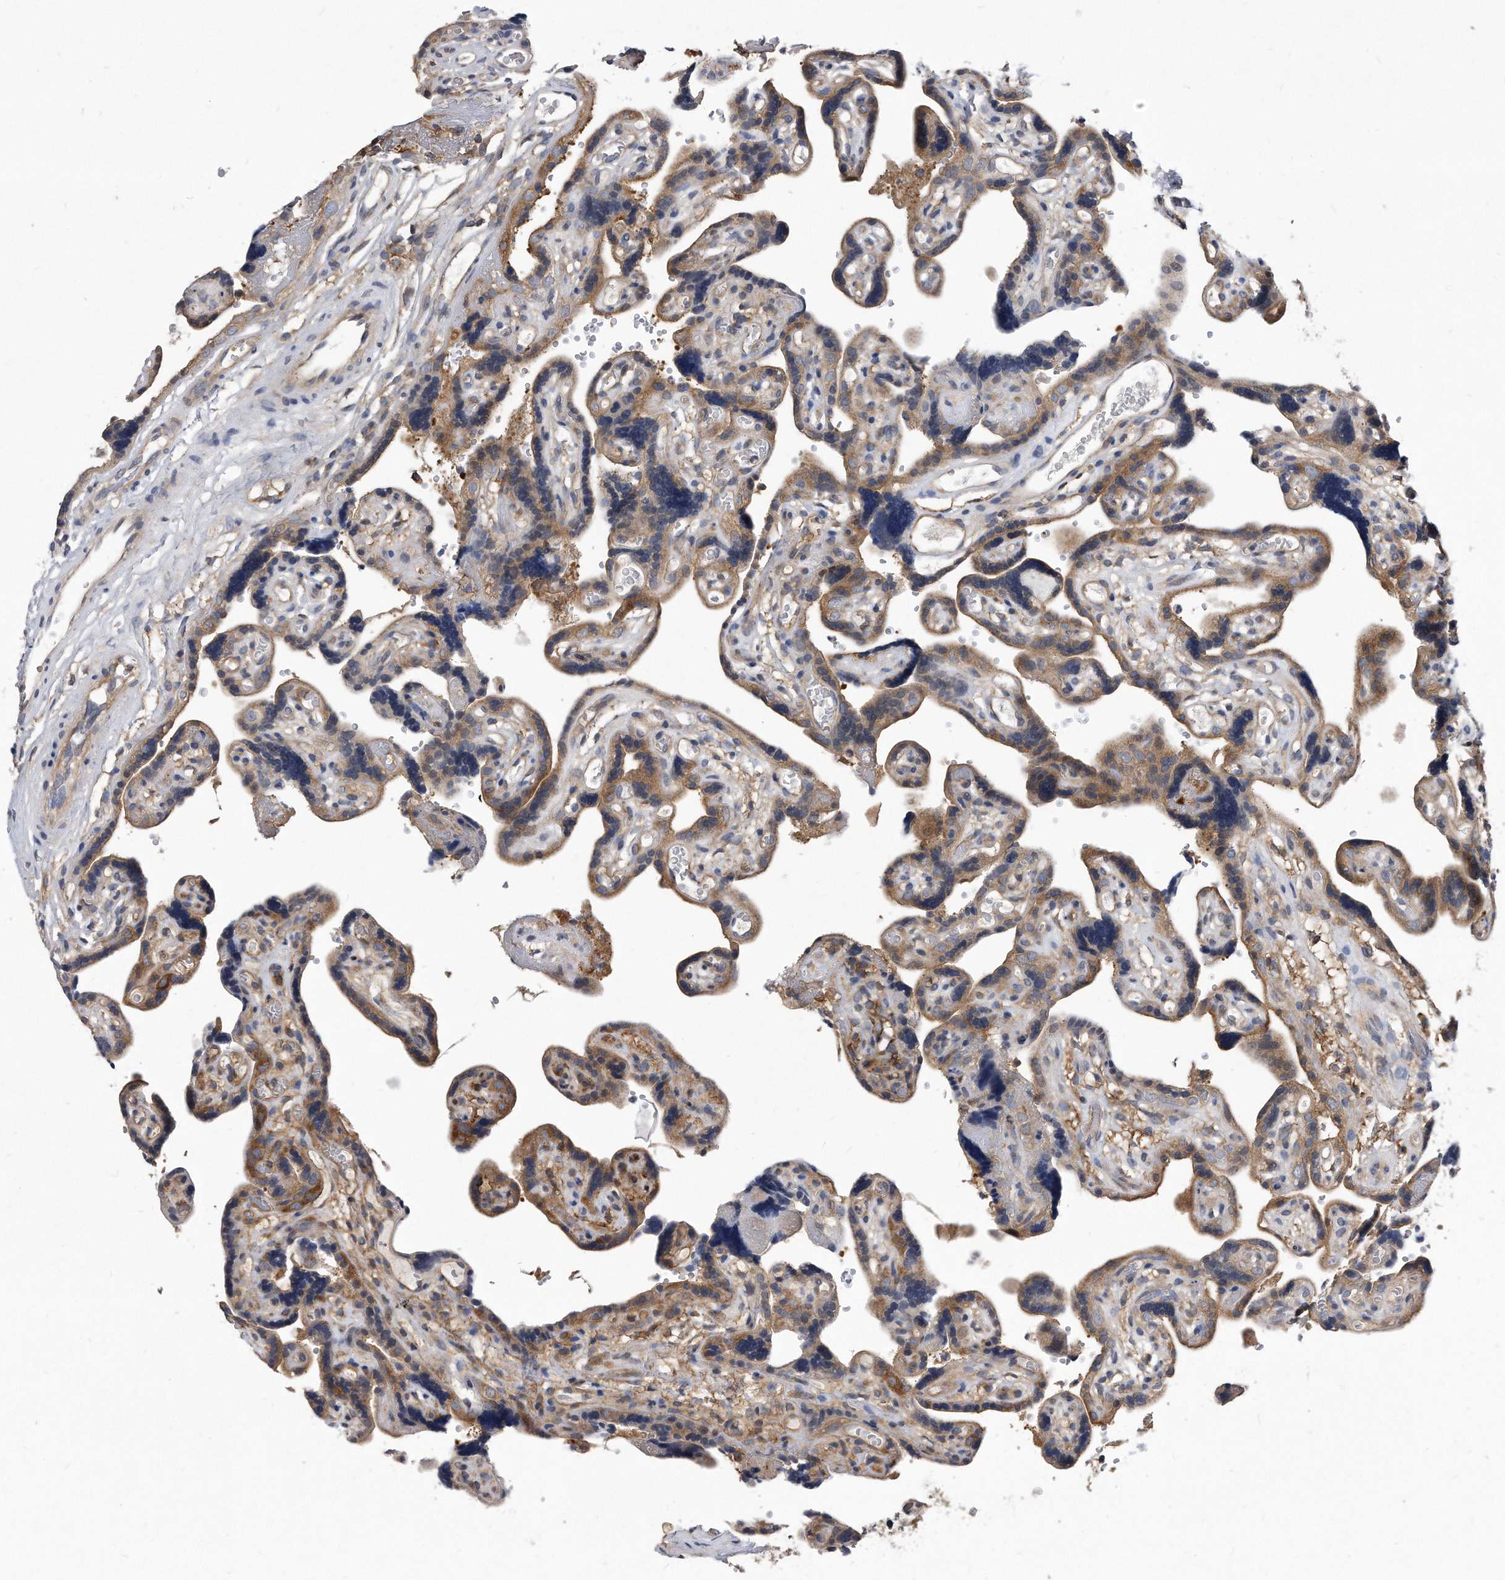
{"staining": {"intensity": "strong", "quantity": "25%-75%", "location": "cytoplasmic/membranous"}, "tissue": "placenta", "cell_type": "Decidual cells", "image_type": "normal", "snomed": [{"axis": "morphology", "description": "Normal tissue, NOS"}, {"axis": "topography", "description": "Placenta"}], "caption": "IHC photomicrograph of unremarkable human placenta stained for a protein (brown), which displays high levels of strong cytoplasmic/membranous staining in approximately 25%-75% of decidual cells.", "gene": "ATG5", "patient": {"sex": "female", "age": 30}}